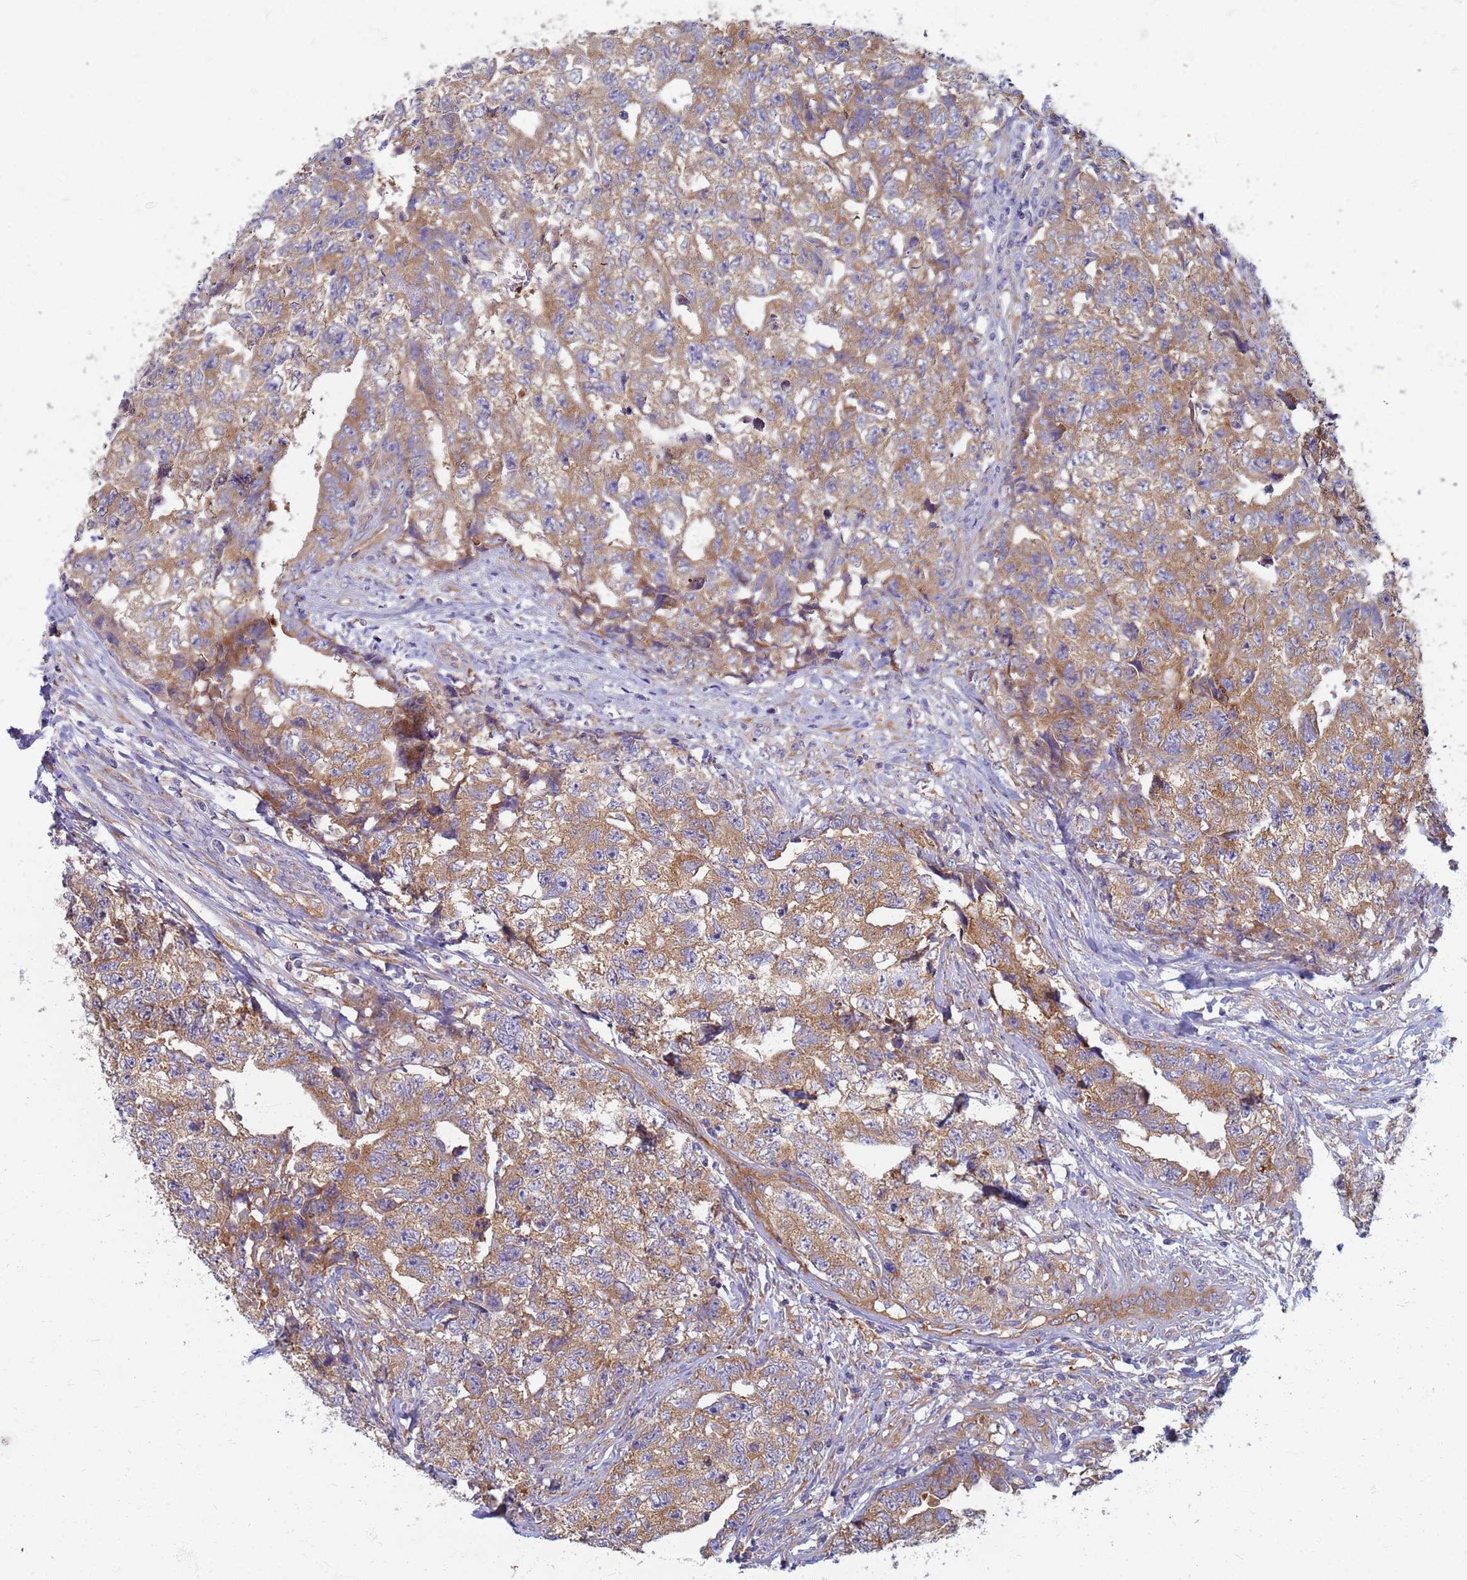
{"staining": {"intensity": "moderate", "quantity": ">75%", "location": "cytoplasmic/membranous"}, "tissue": "testis cancer", "cell_type": "Tumor cells", "image_type": "cancer", "snomed": [{"axis": "morphology", "description": "Carcinoma, Embryonal, NOS"}, {"axis": "topography", "description": "Testis"}], "caption": "Testis embryonal carcinoma stained with immunohistochemistry demonstrates moderate cytoplasmic/membranous staining in approximately >75% of tumor cells.", "gene": "EEA1", "patient": {"sex": "male", "age": 31}}